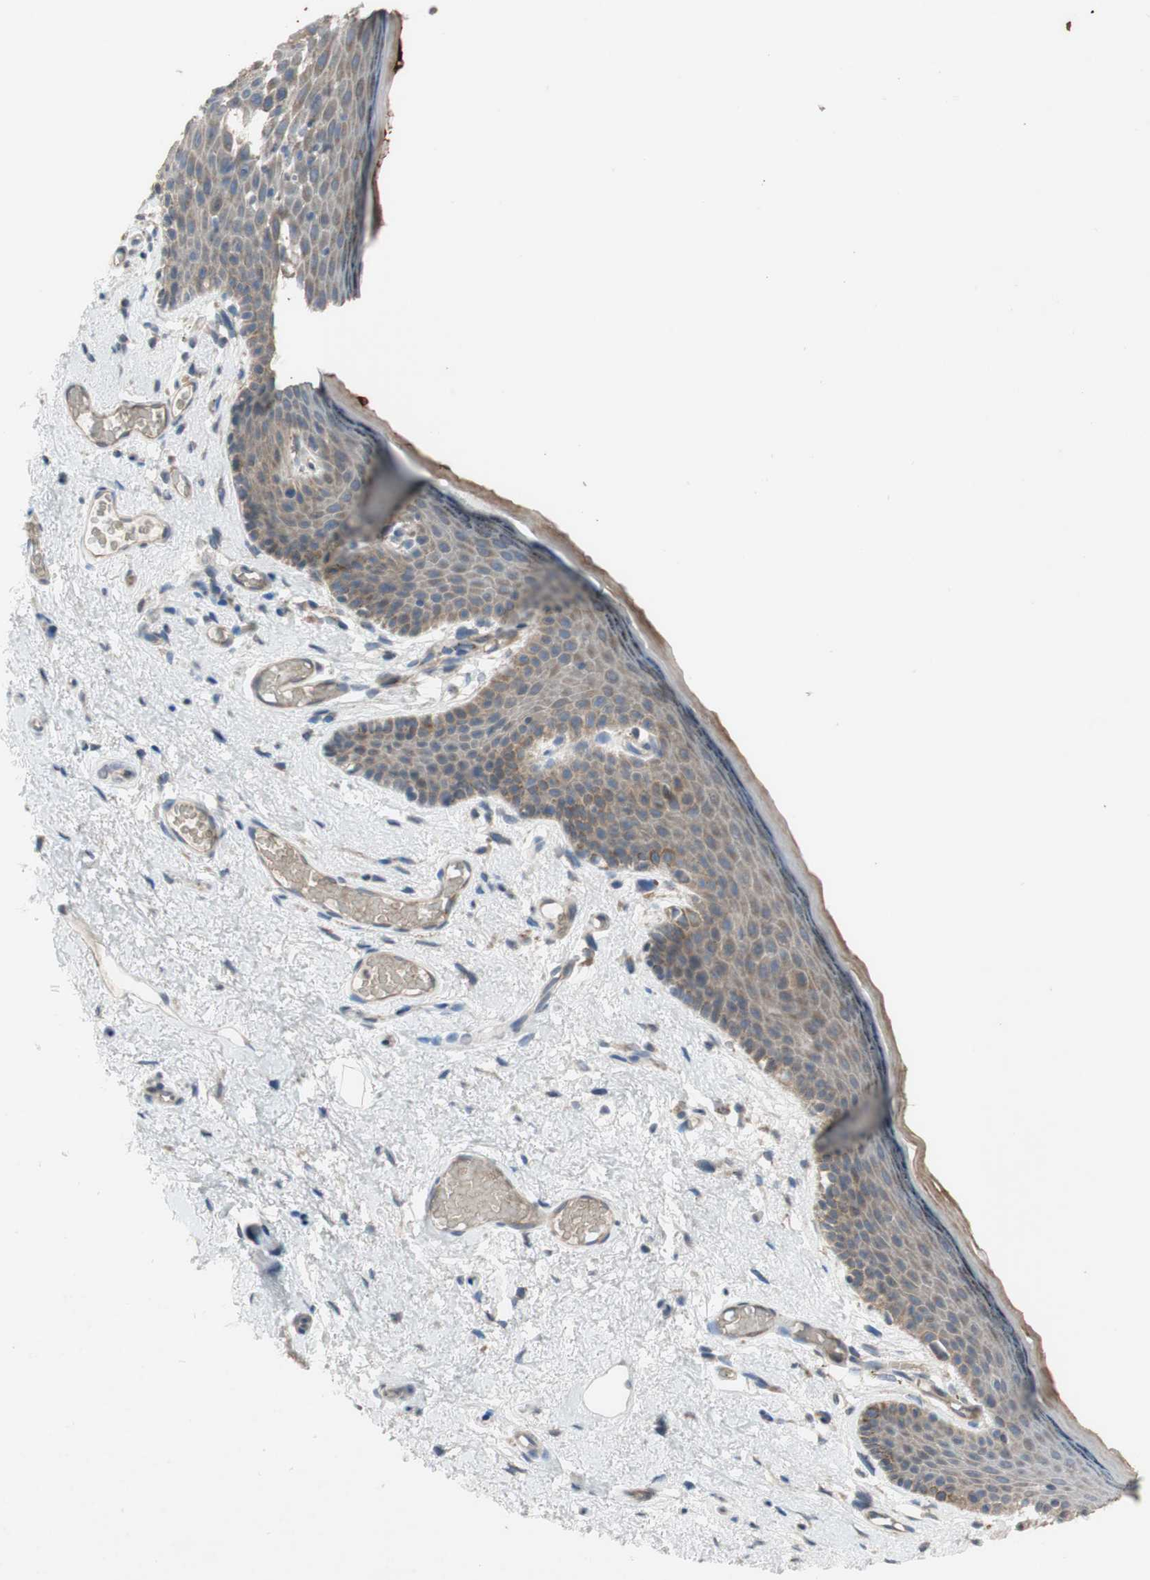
{"staining": {"intensity": "weak", "quantity": ">75%", "location": "cytoplasmic/membranous"}, "tissue": "skin", "cell_type": "Epidermal cells", "image_type": "normal", "snomed": [{"axis": "morphology", "description": "Normal tissue, NOS"}, {"axis": "topography", "description": "Vulva"}], "caption": "This histopathology image exhibits benign skin stained with IHC to label a protein in brown. The cytoplasmic/membranous of epidermal cells show weak positivity for the protein. Nuclei are counter-stained blue.", "gene": "ADD2", "patient": {"sex": "female", "age": 54}}